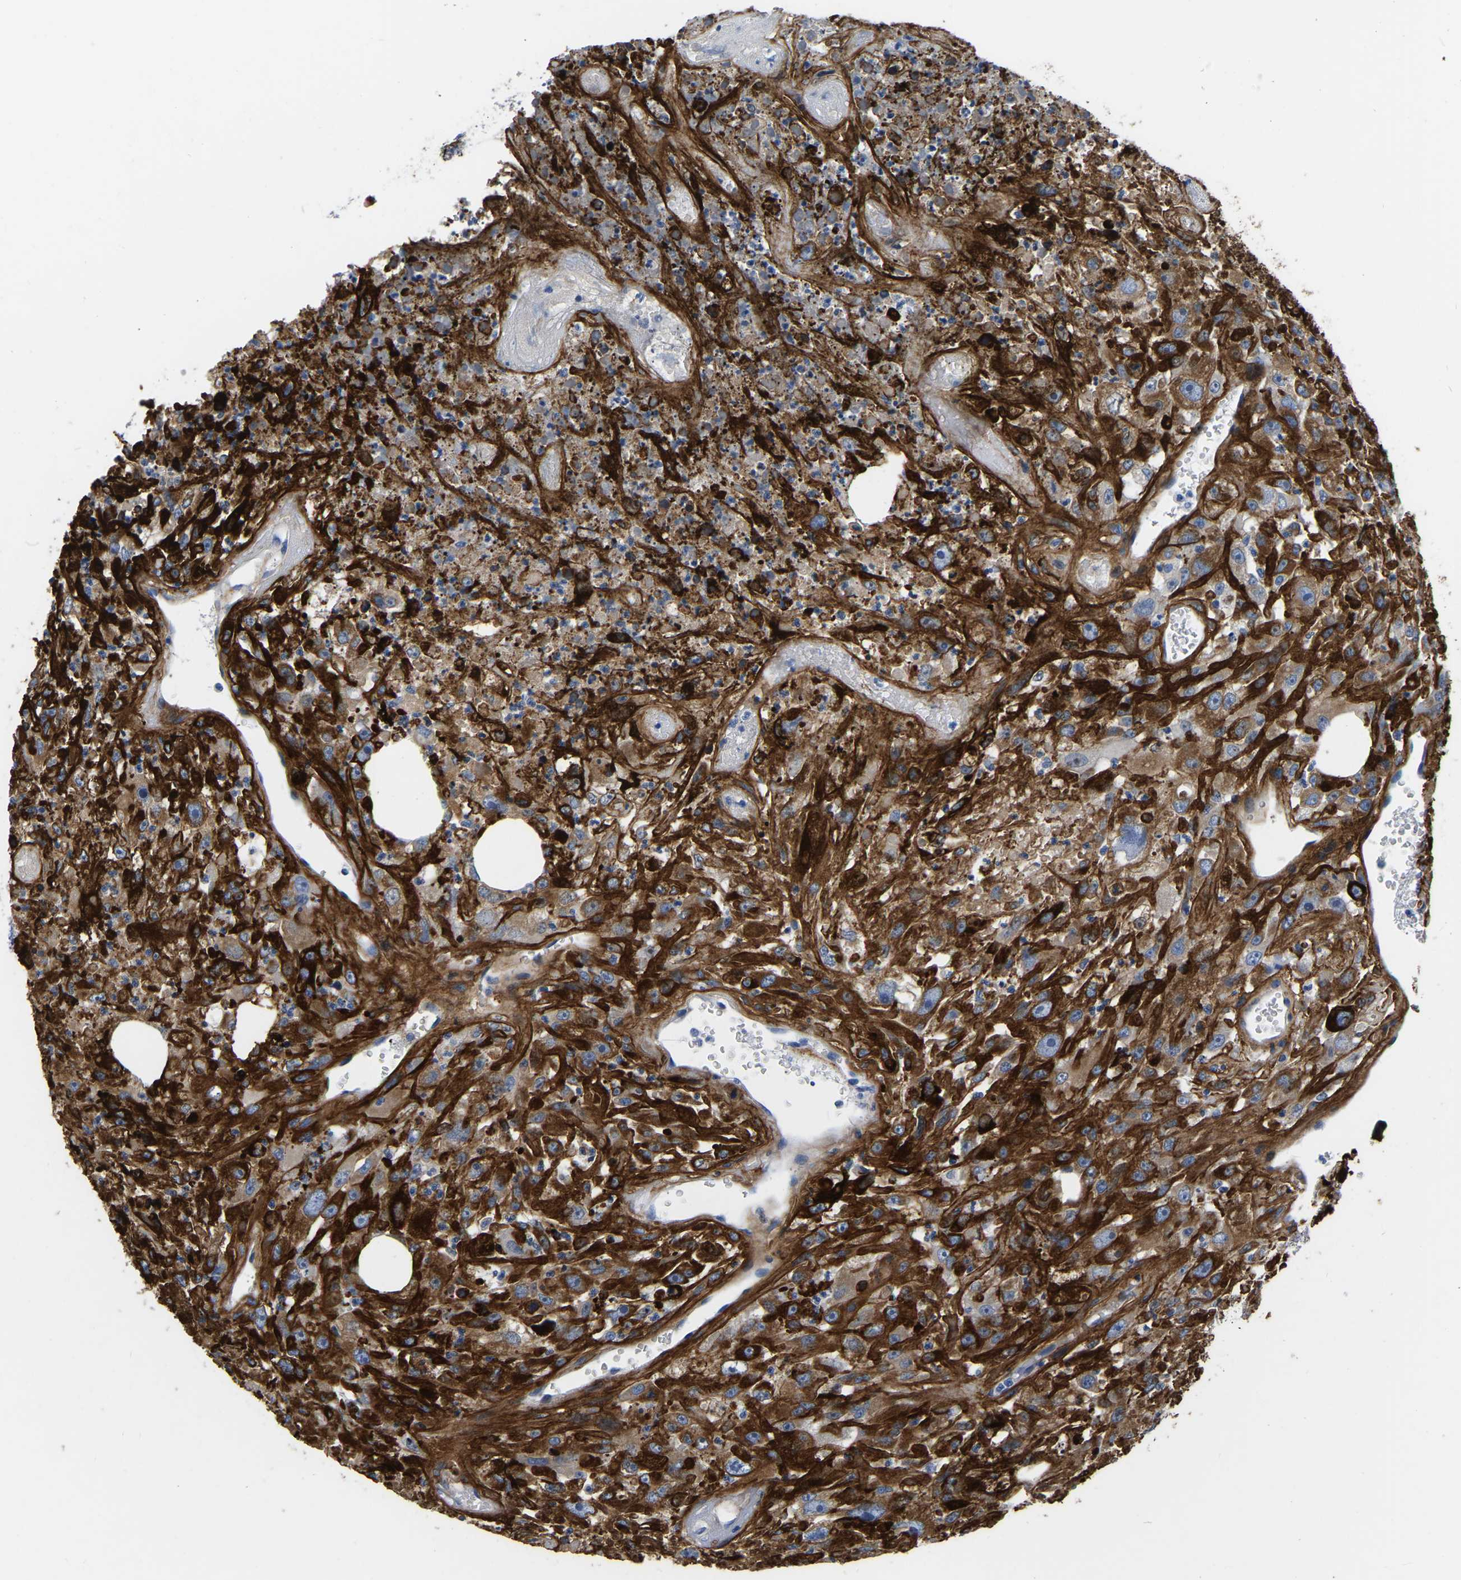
{"staining": {"intensity": "moderate", "quantity": ">75%", "location": "cytoplasmic/membranous"}, "tissue": "urothelial cancer", "cell_type": "Tumor cells", "image_type": "cancer", "snomed": [{"axis": "morphology", "description": "Urothelial carcinoma, High grade"}, {"axis": "topography", "description": "Urinary bladder"}], "caption": "Immunohistochemistry staining of urothelial cancer, which exhibits medium levels of moderate cytoplasmic/membranous positivity in about >75% of tumor cells indicating moderate cytoplasmic/membranous protein positivity. The staining was performed using DAB (3,3'-diaminobenzidine) (brown) for protein detection and nuclei were counterstained in hematoxylin (blue).", "gene": "COL6A1", "patient": {"sex": "male", "age": 46}}